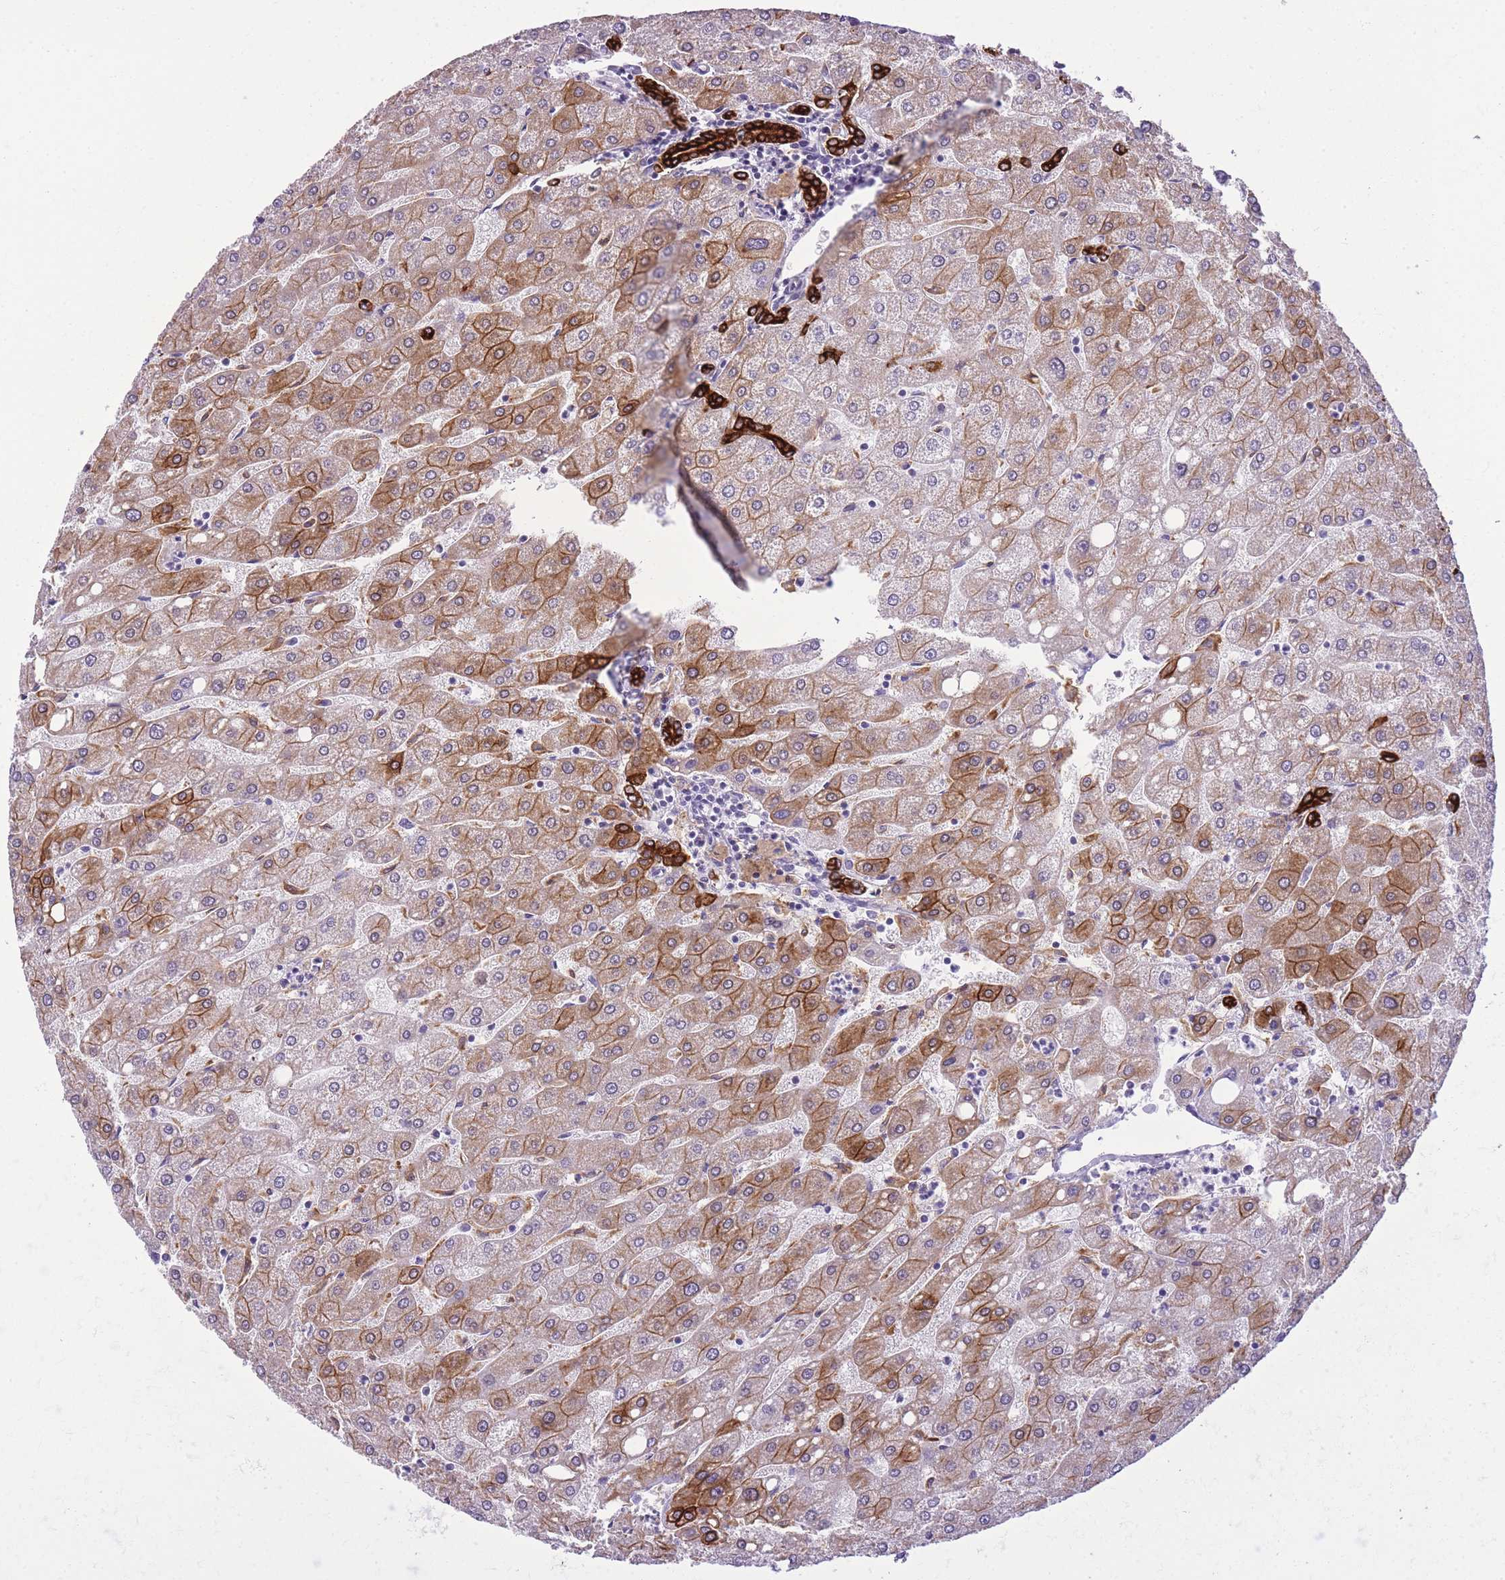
{"staining": {"intensity": "strong", "quantity": ">75%", "location": "cytoplasmic/membranous"}, "tissue": "liver", "cell_type": "Cholangiocytes", "image_type": "normal", "snomed": [{"axis": "morphology", "description": "Normal tissue, NOS"}, {"axis": "topography", "description": "Liver"}], "caption": "Immunohistochemical staining of unremarkable human liver shows >75% levels of strong cytoplasmic/membranous protein staining in approximately >75% of cholangiocytes. (Stains: DAB (3,3'-diaminobenzidine) in brown, nuclei in blue, Microscopy: brightfield microscopy at high magnification).", "gene": "RADX", "patient": {"sex": "male", "age": 67}}